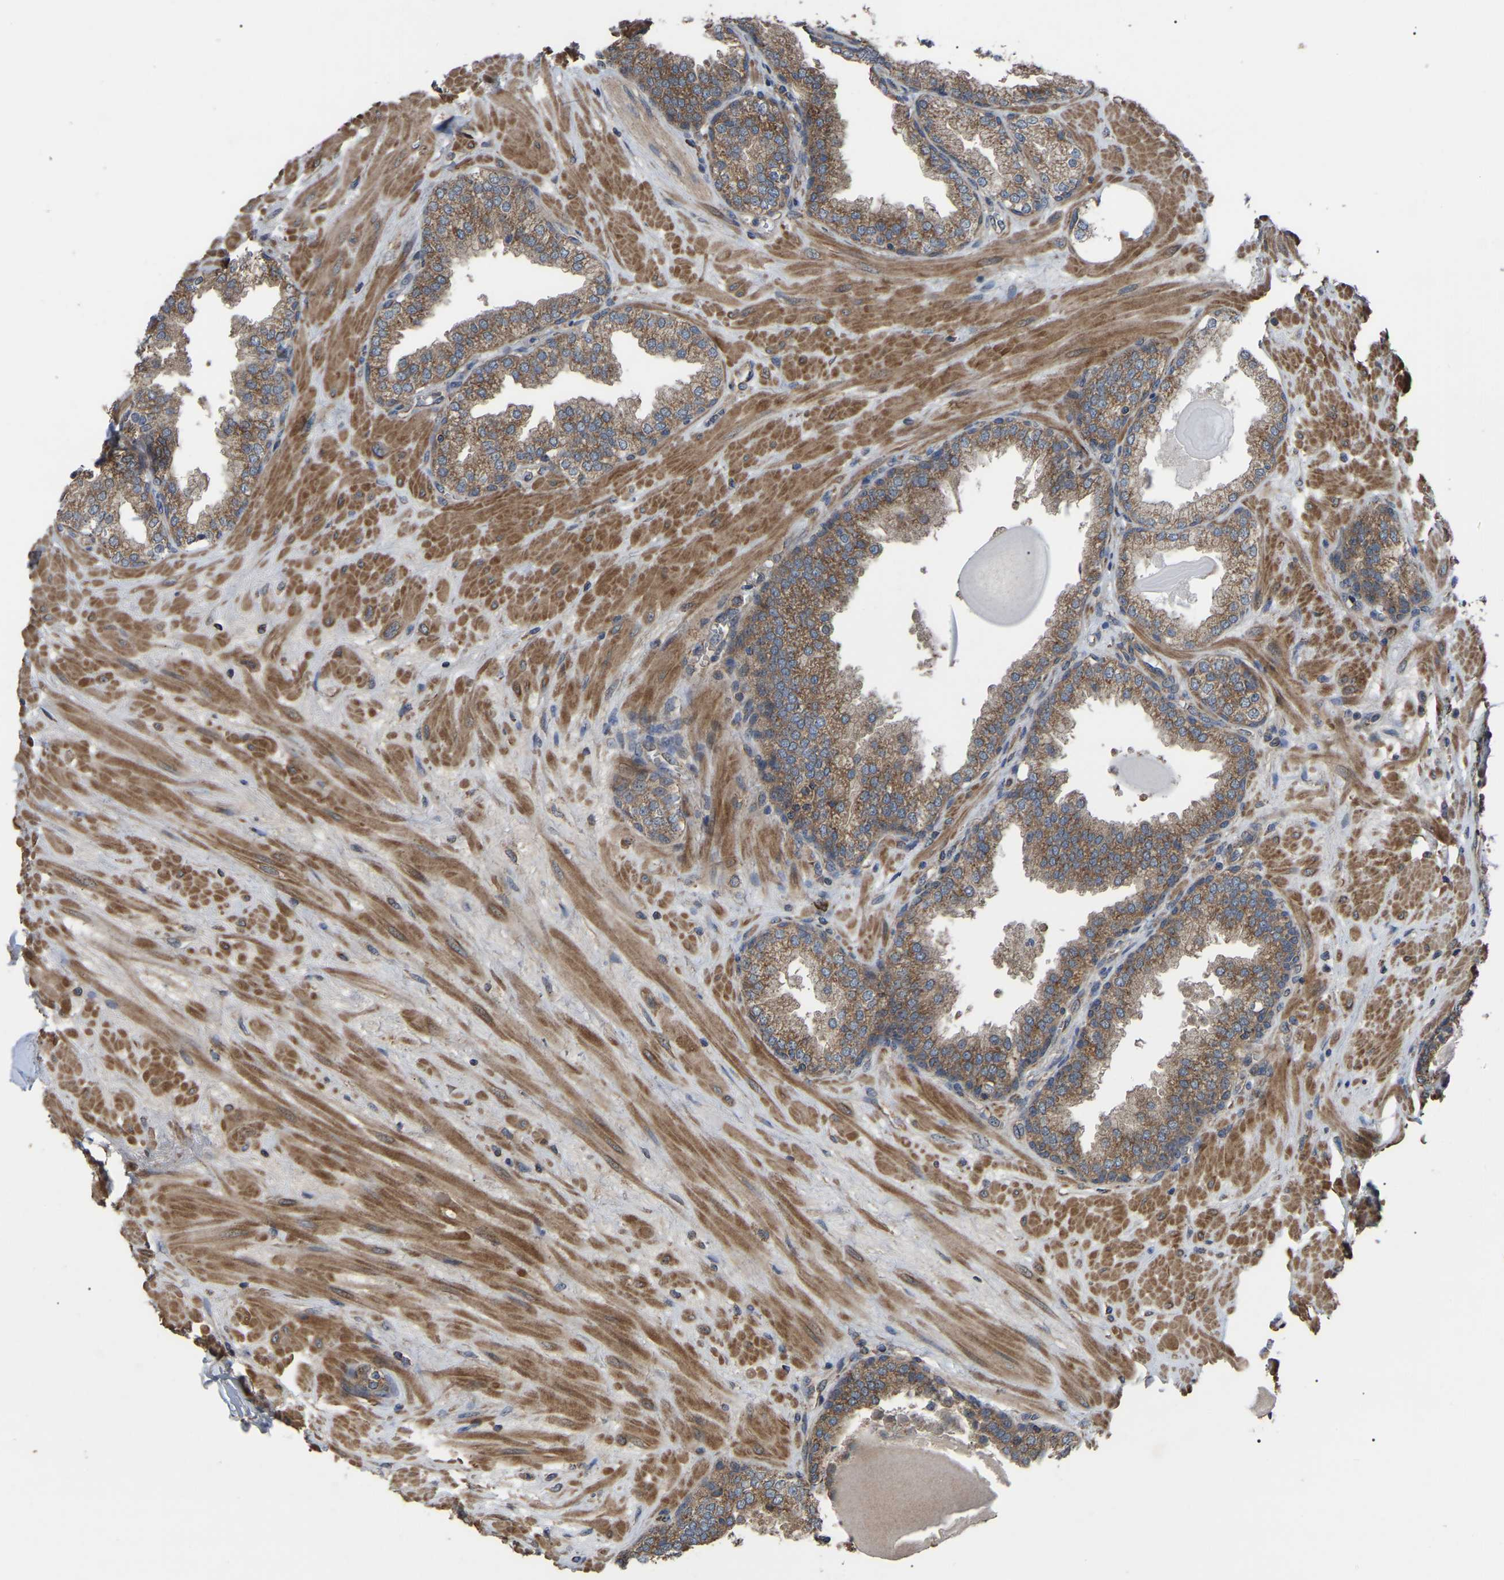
{"staining": {"intensity": "moderate", "quantity": ">75%", "location": "cytoplasmic/membranous"}, "tissue": "prostate", "cell_type": "Glandular cells", "image_type": "normal", "snomed": [{"axis": "morphology", "description": "Normal tissue, NOS"}, {"axis": "topography", "description": "Prostate"}], "caption": "Prostate stained with DAB immunohistochemistry (IHC) exhibits medium levels of moderate cytoplasmic/membranous expression in approximately >75% of glandular cells.", "gene": "GCC1", "patient": {"sex": "male", "age": 51}}